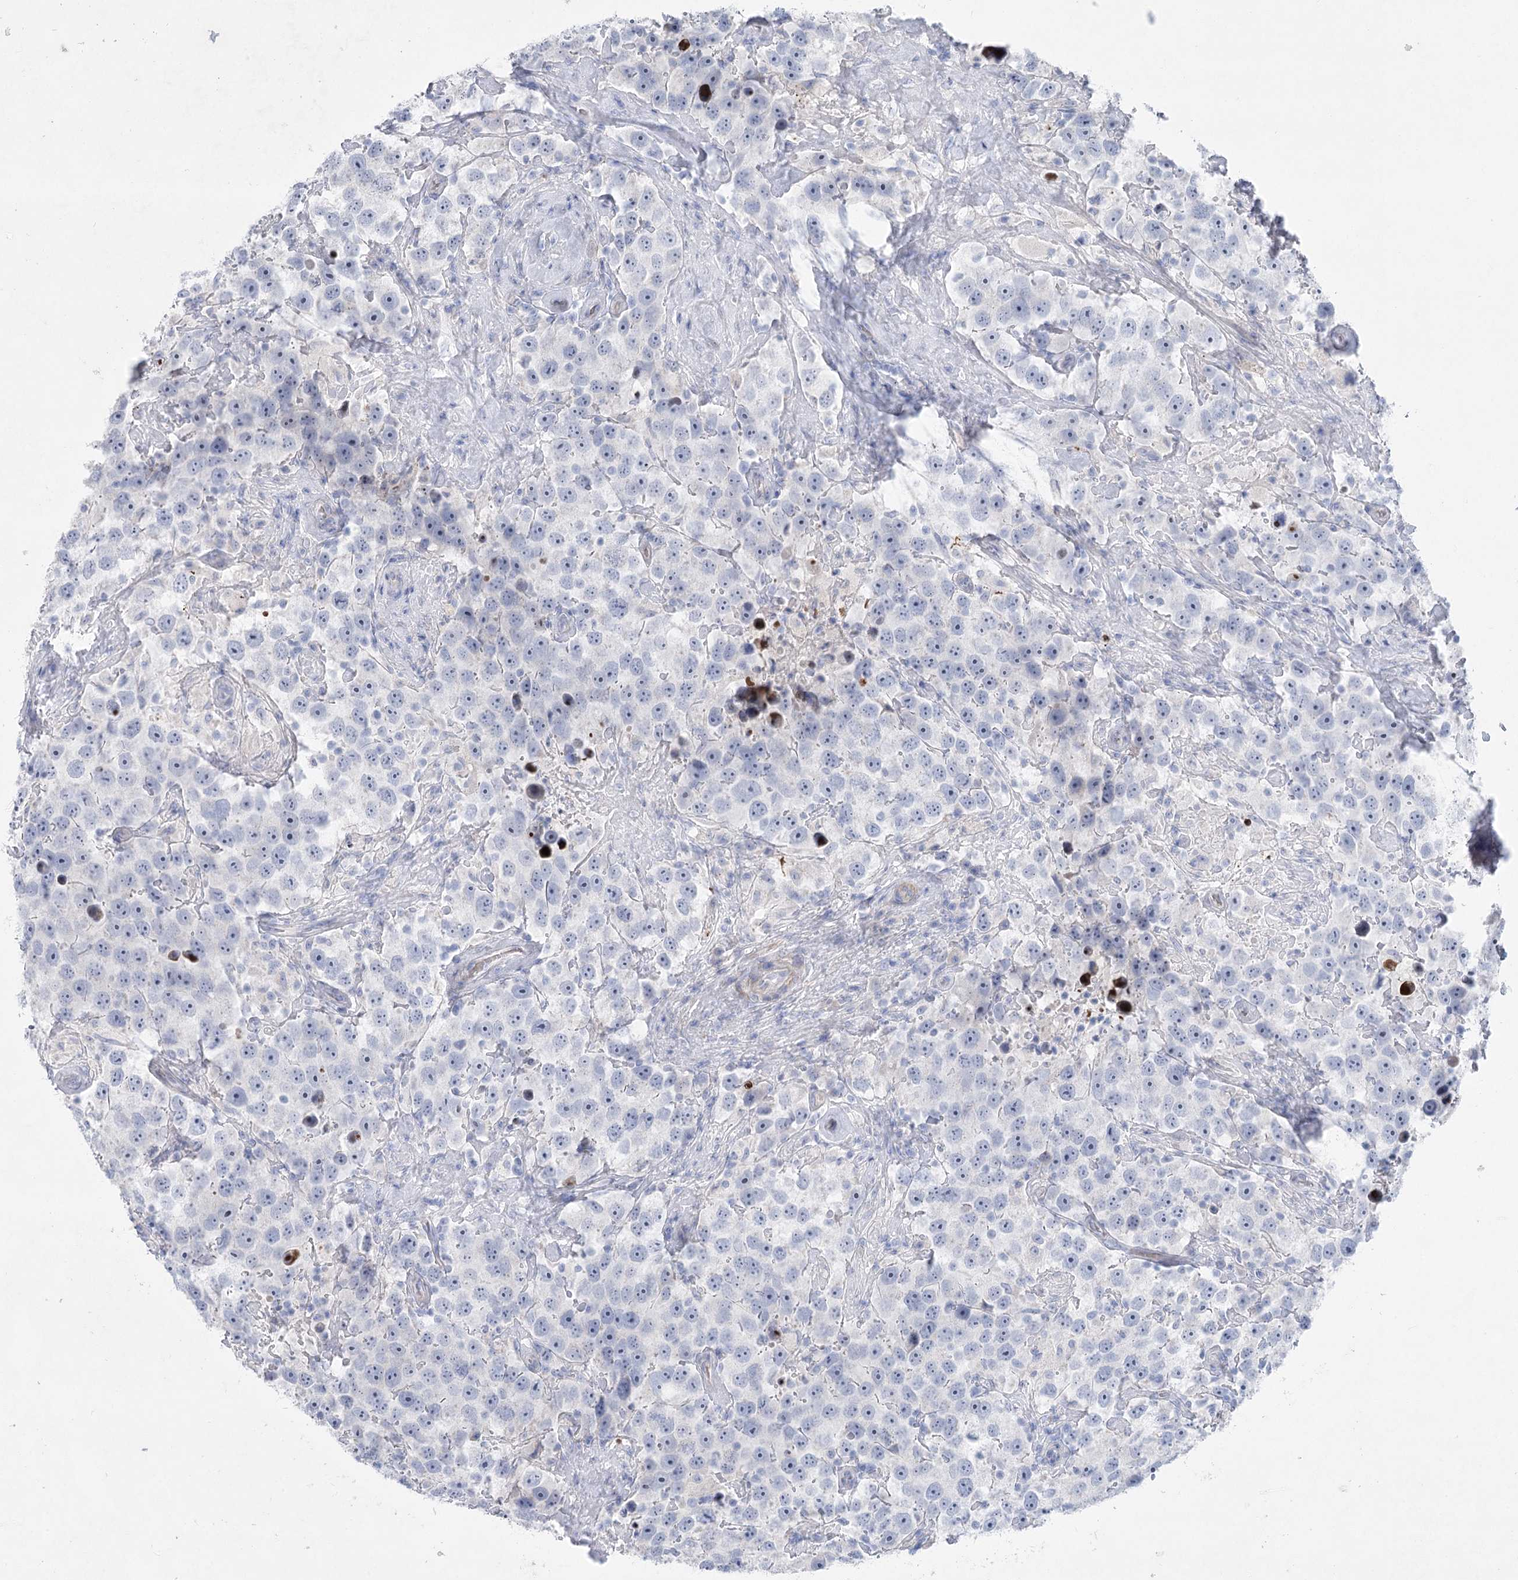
{"staining": {"intensity": "negative", "quantity": "none", "location": "none"}, "tissue": "testis cancer", "cell_type": "Tumor cells", "image_type": "cancer", "snomed": [{"axis": "morphology", "description": "Seminoma, NOS"}, {"axis": "topography", "description": "Testis"}], "caption": "Seminoma (testis) was stained to show a protein in brown. There is no significant positivity in tumor cells. Brightfield microscopy of immunohistochemistry (IHC) stained with DAB (3,3'-diaminobenzidine) (brown) and hematoxylin (blue), captured at high magnification.", "gene": "WDR74", "patient": {"sex": "male", "age": 49}}